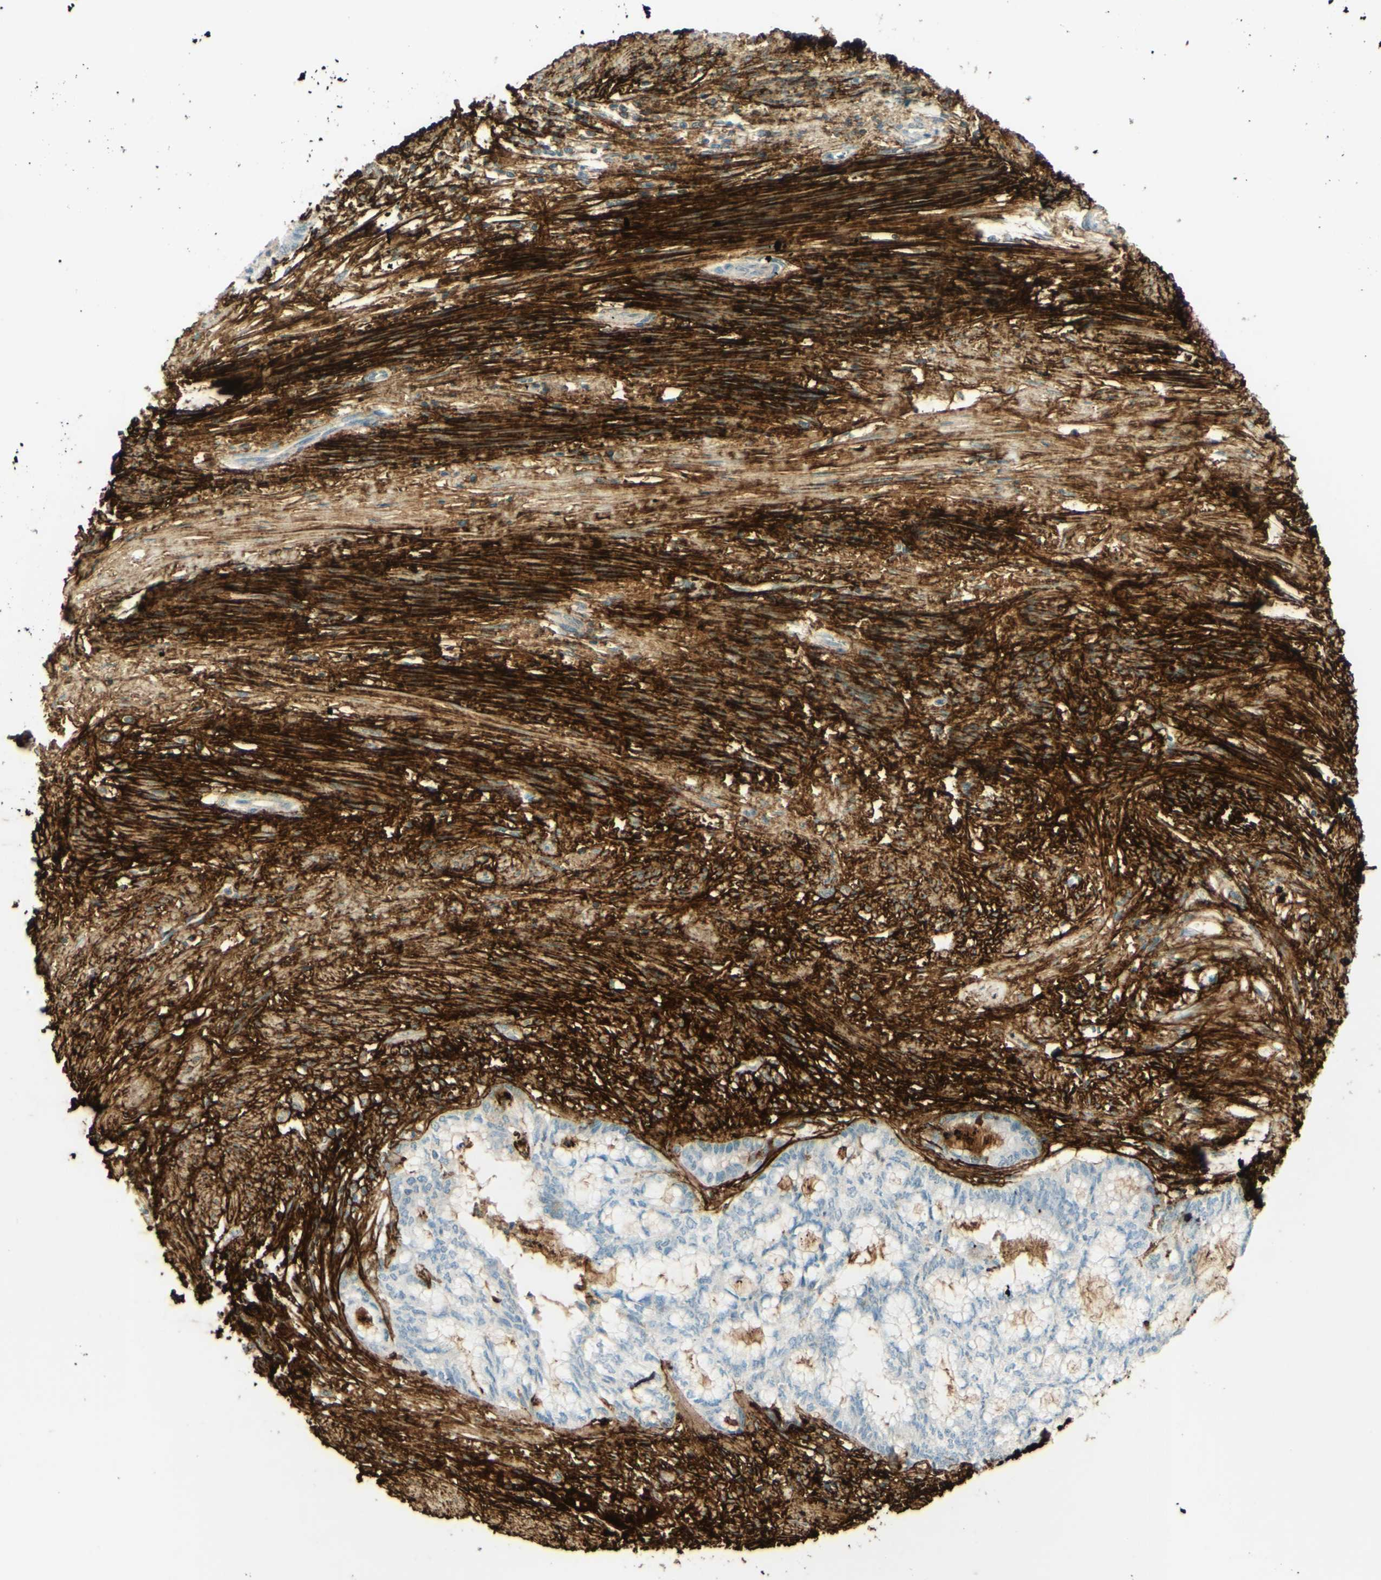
{"staining": {"intensity": "negative", "quantity": "none", "location": "none"}, "tissue": "endometrial cancer", "cell_type": "Tumor cells", "image_type": "cancer", "snomed": [{"axis": "morphology", "description": "Necrosis, NOS"}, {"axis": "morphology", "description": "Adenocarcinoma, NOS"}, {"axis": "topography", "description": "Endometrium"}], "caption": "A histopathology image of endometrial adenocarcinoma stained for a protein shows no brown staining in tumor cells. (Stains: DAB (3,3'-diaminobenzidine) IHC with hematoxylin counter stain, Microscopy: brightfield microscopy at high magnification).", "gene": "TNN", "patient": {"sex": "female", "age": 79}}